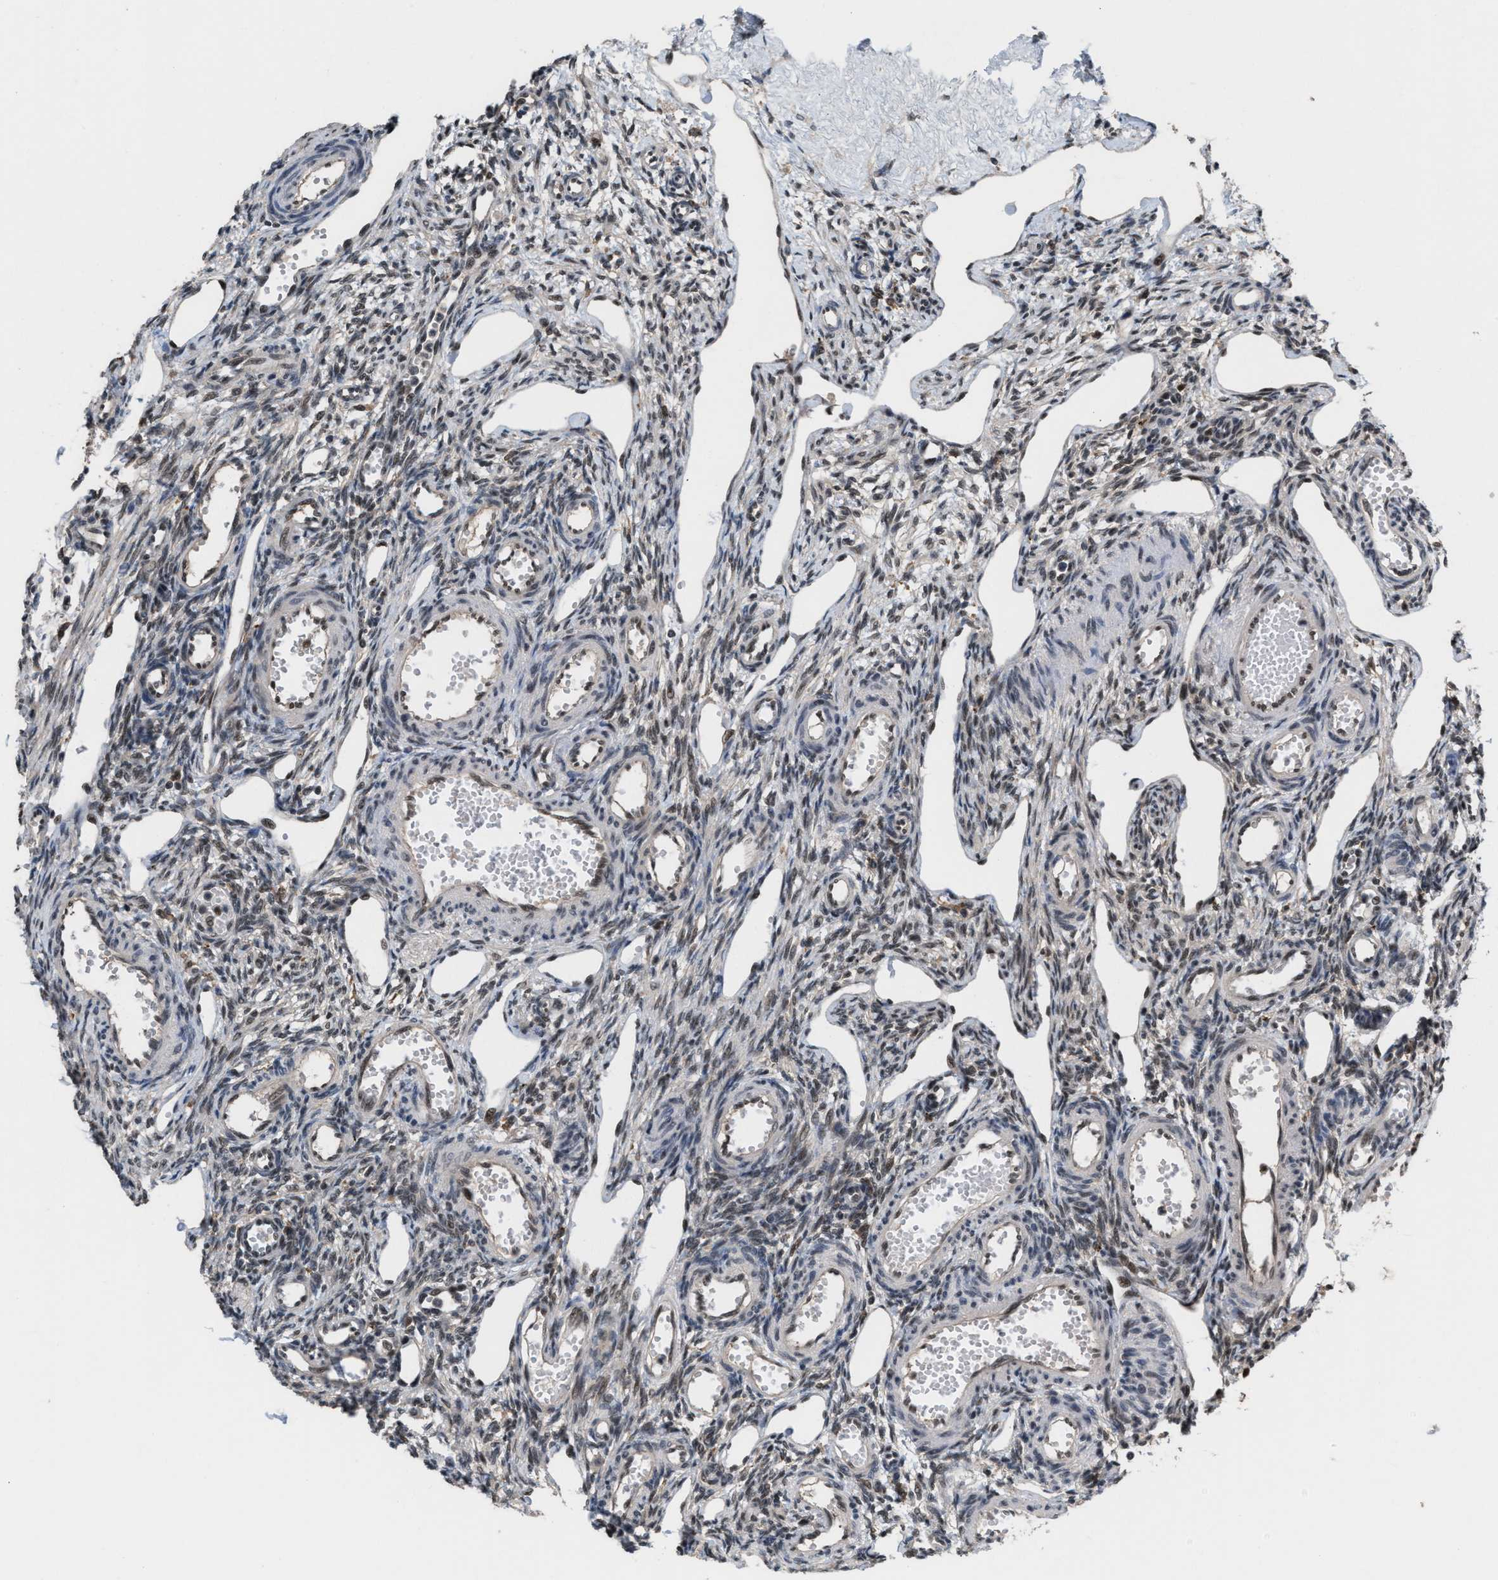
{"staining": {"intensity": "moderate", "quantity": "25%-75%", "location": "nuclear"}, "tissue": "ovary", "cell_type": "Ovarian stroma cells", "image_type": "normal", "snomed": [{"axis": "morphology", "description": "Normal tissue, NOS"}, {"axis": "topography", "description": "Ovary"}], "caption": "This photomicrograph demonstrates IHC staining of normal ovary, with medium moderate nuclear staining in about 25%-75% of ovarian stroma cells.", "gene": "PRPF4", "patient": {"sex": "female", "age": 33}}